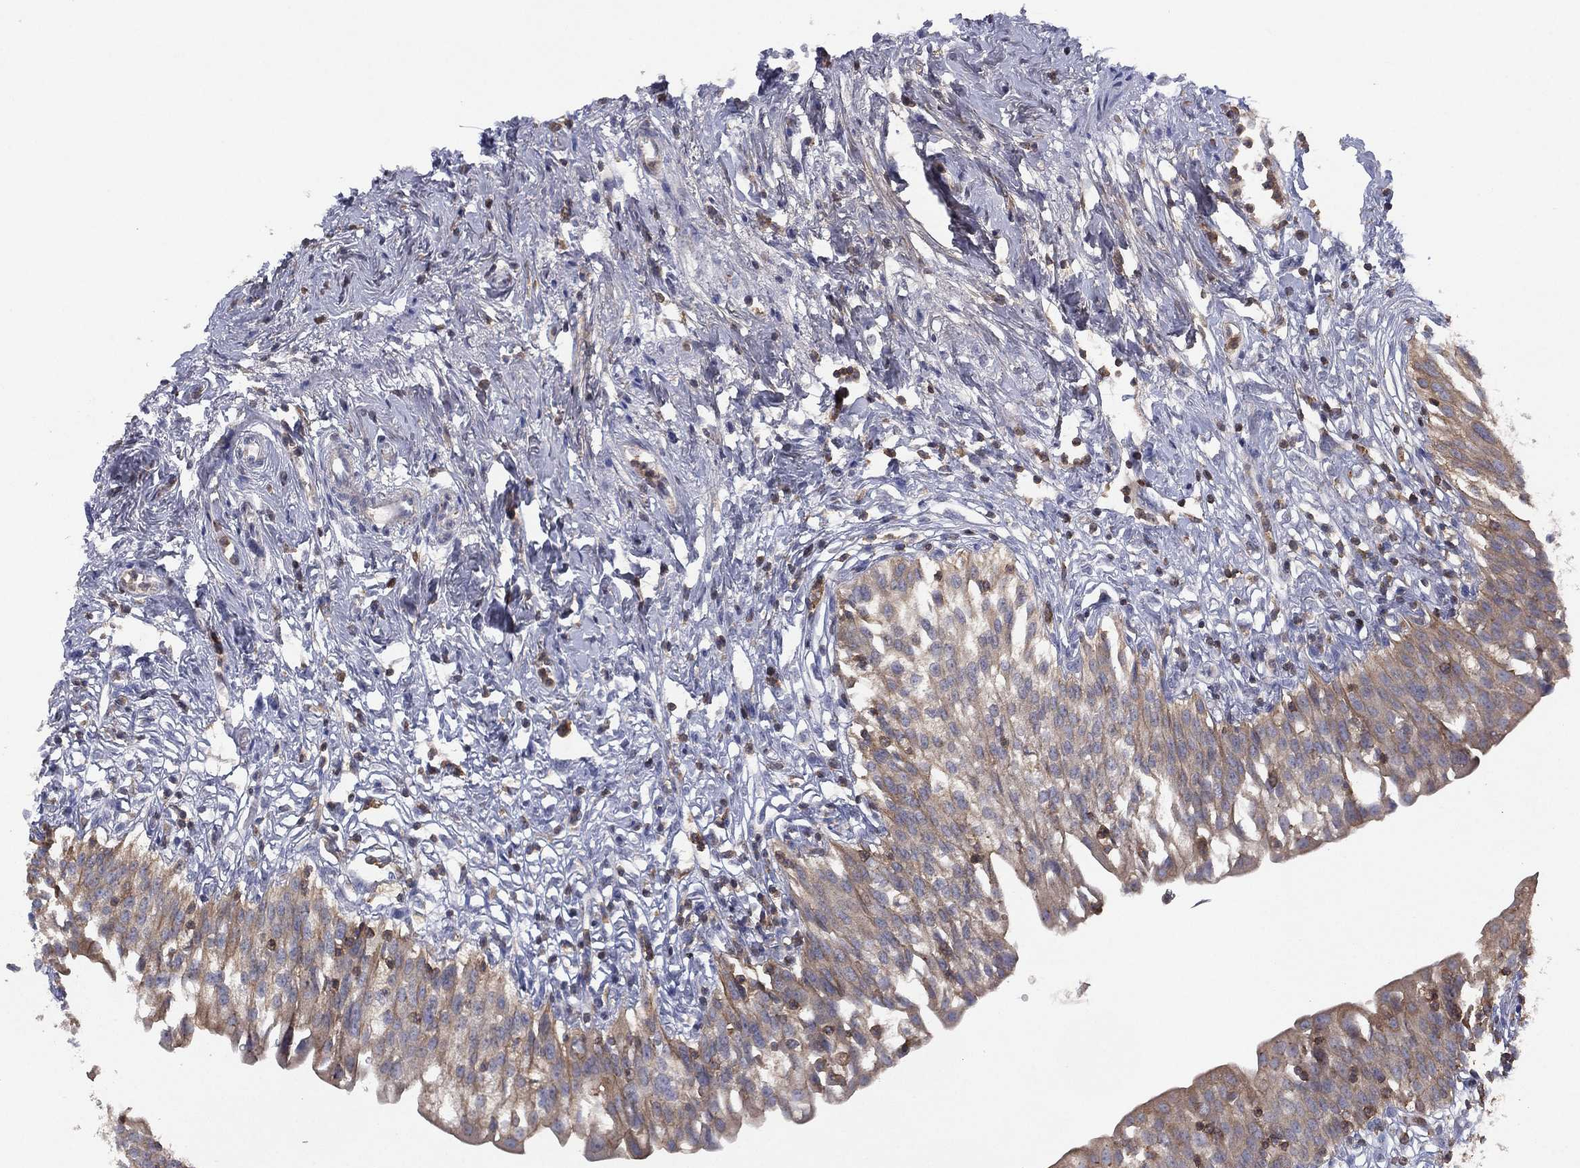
{"staining": {"intensity": "moderate", "quantity": "<25%", "location": "cytoplasmic/membranous"}, "tissue": "urinary bladder", "cell_type": "Urothelial cells", "image_type": "normal", "snomed": [{"axis": "morphology", "description": "Normal tissue, NOS"}, {"axis": "topography", "description": "Urinary bladder"}], "caption": "A low amount of moderate cytoplasmic/membranous positivity is appreciated in about <25% of urothelial cells in normal urinary bladder. The staining was performed using DAB (3,3'-diaminobenzidine), with brown indicating positive protein expression. Nuclei are stained blue with hematoxylin.", "gene": "DOCK8", "patient": {"sex": "male", "age": 76}}